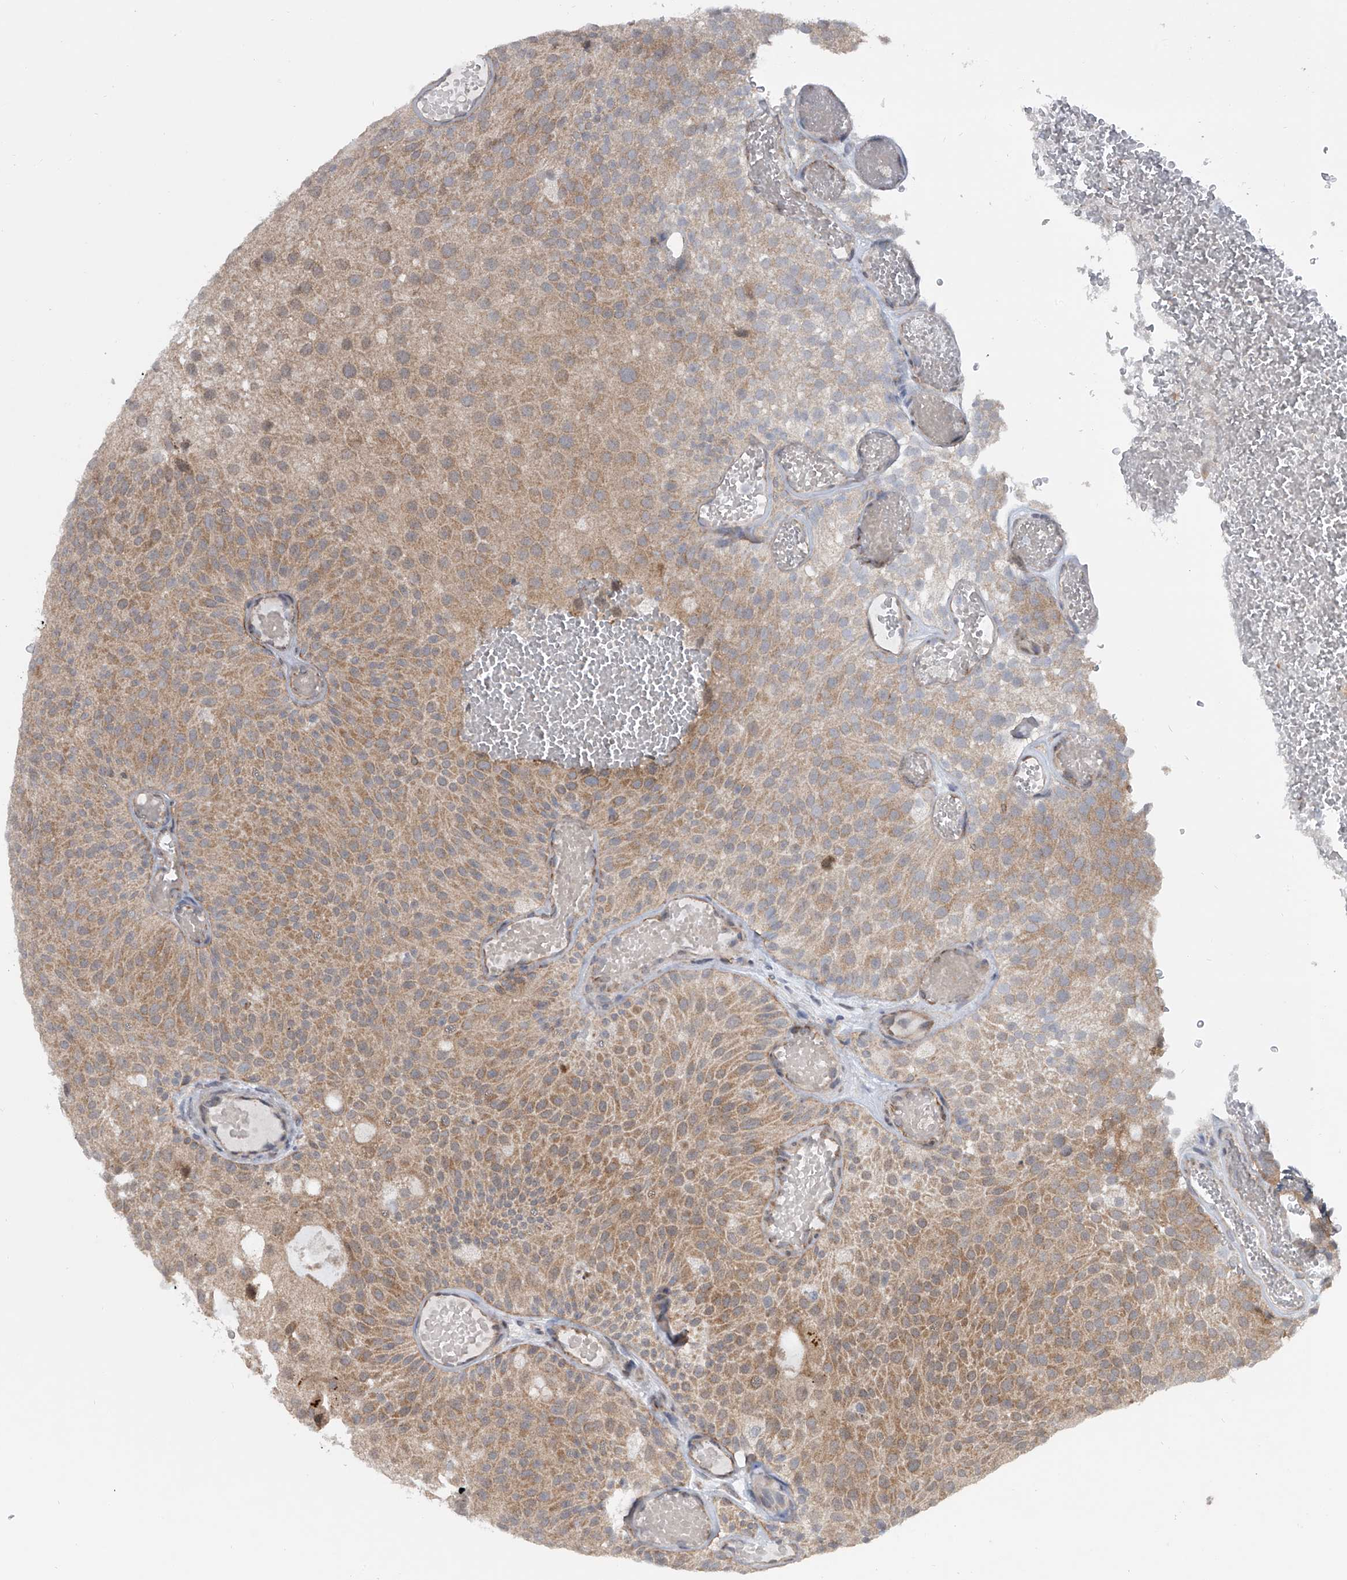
{"staining": {"intensity": "moderate", "quantity": ">75%", "location": "cytoplasmic/membranous"}, "tissue": "urothelial cancer", "cell_type": "Tumor cells", "image_type": "cancer", "snomed": [{"axis": "morphology", "description": "Urothelial carcinoma, Low grade"}, {"axis": "topography", "description": "Urinary bladder"}], "caption": "Urothelial carcinoma (low-grade) tissue displays moderate cytoplasmic/membranous staining in about >75% of tumor cells The staining was performed using DAB to visualize the protein expression in brown, while the nuclei were stained in blue with hematoxylin (Magnification: 20x).", "gene": "GEMIN8", "patient": {"sex": "male", "age": 78}}